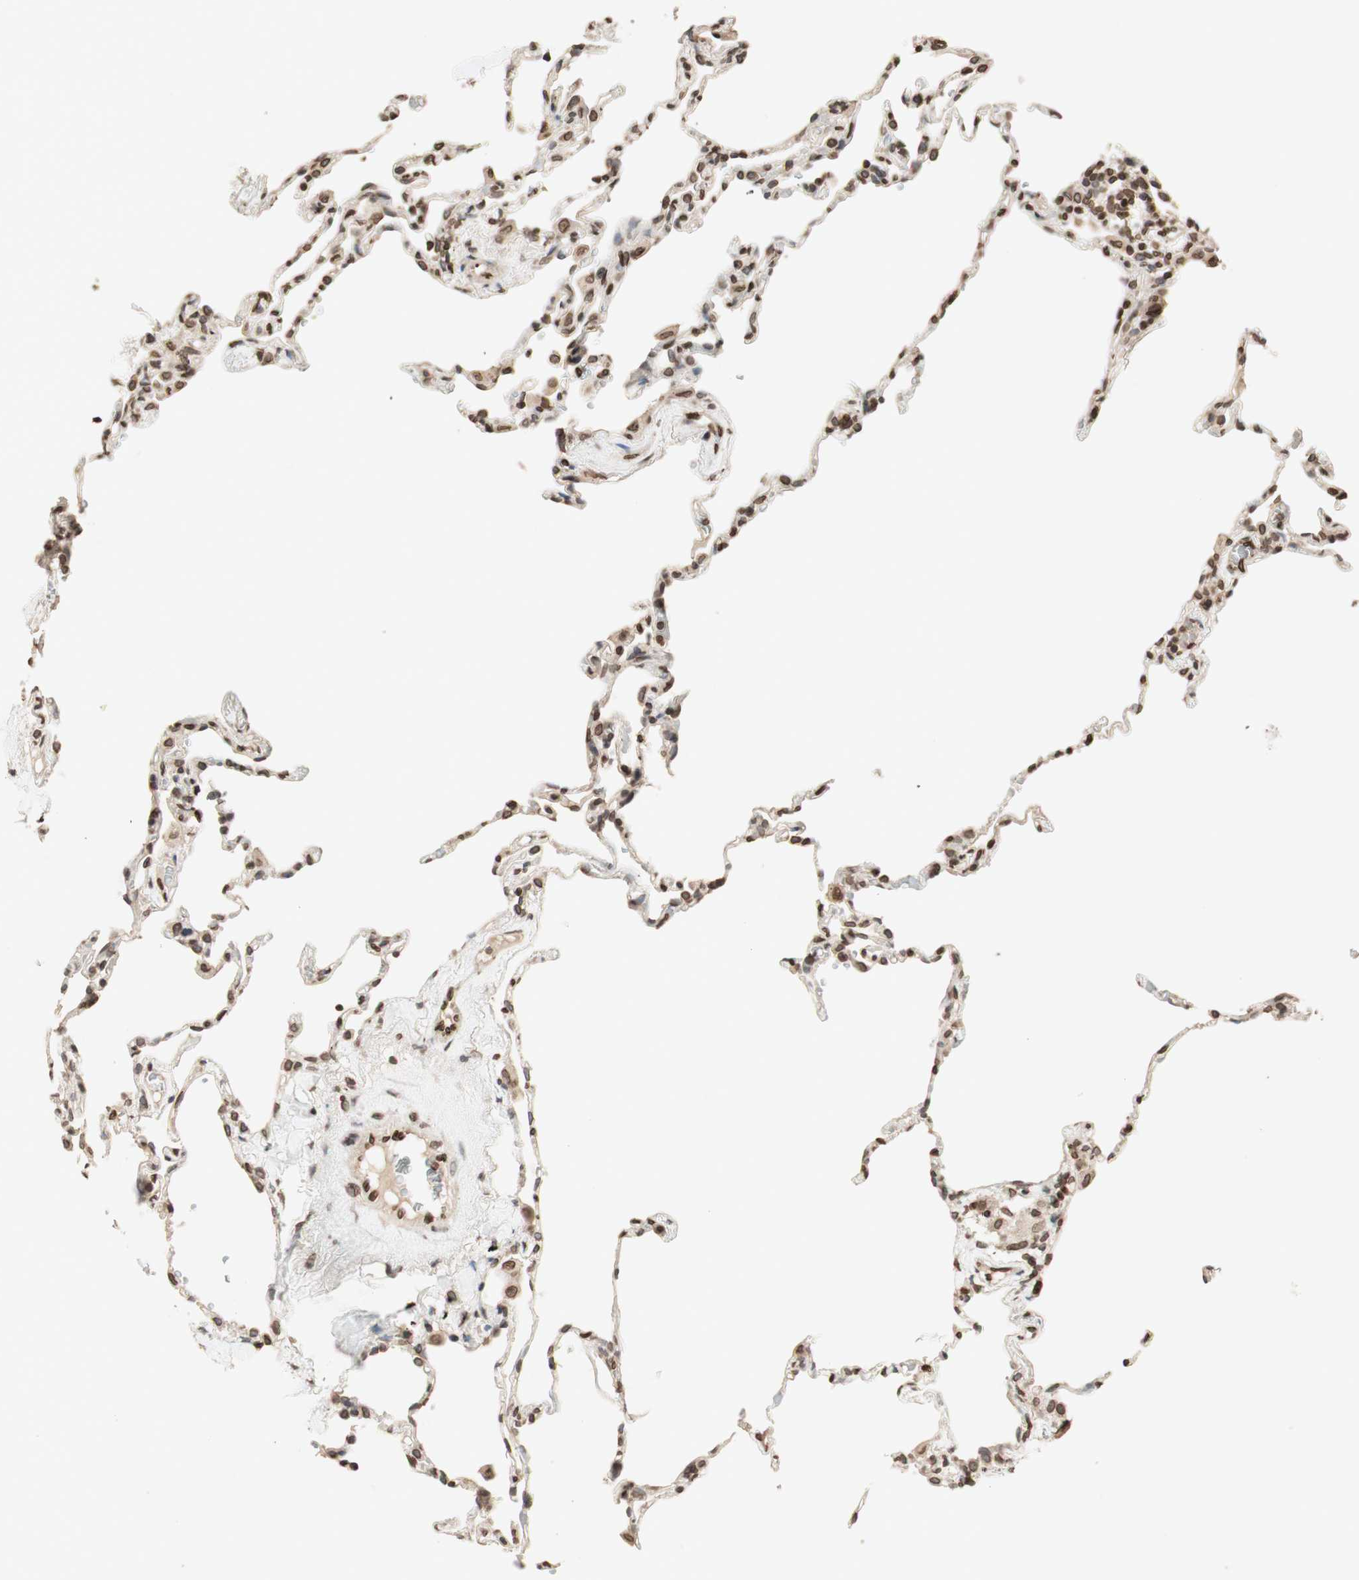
{"staining": {"intensity": "moderate", "quantity": ">75%", "location": "cytoplasmic/membranous,nuclear"}, "tissue": "lung", "cell_type": "Alveolar cells", "image_type": "normal", "snomed": [{"axis": "morphology", "description": "Normal tissue, NOS"}, {"axis": "topography", "description": "Lung"}], "caption": "Moderate cytoplasmic/membranous,nuclear expression for a protein is identified in about >75% of alveolar cells of unremarkable lung using IHC.", "gene": "TMPO", "patient": {"sex": "male", "age": 59}}